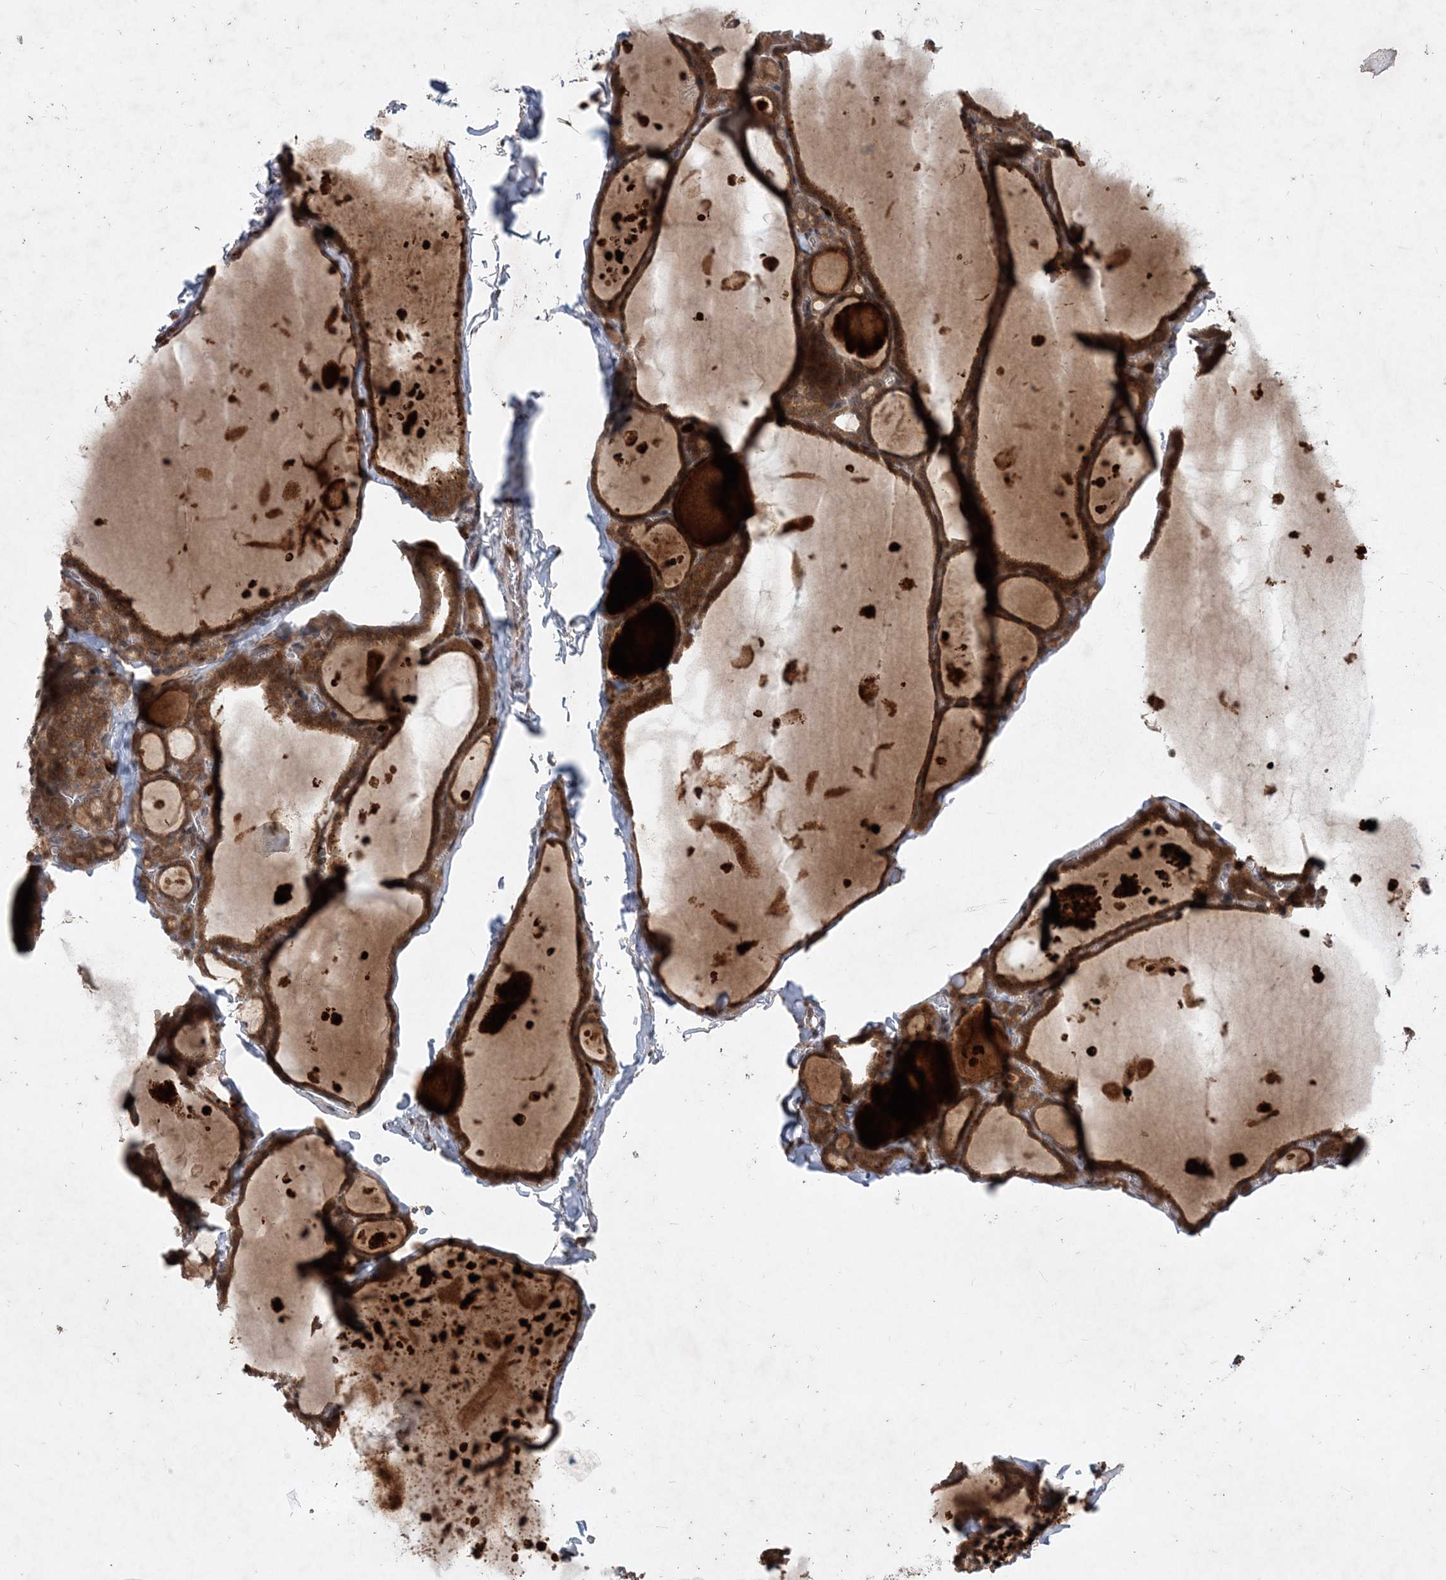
{"staining": {"intensity": "moderate", "quantity": ">75%", "location": "cytoplasmic/membranous"}, "tissue": "thyroid gland", "cell_type": "Glandular cells", "image_type": "normal", "snomed": [{"axis": "morphology", "description": "Normal tissue, NOS"}, {"axis": "topography", "description": "Thyroid gland"}], "caption": "Immunohistochemical staining of normal thyroid gland displays medium levels of moderate cytoplasmic/membranous expression in approximately >75% of glandular cells. The staining was performed using DAB (3,3'-diaminobenzidine) to visualize the protein expression in brown, while the nuclei were stained in blue with hematoxylin (Magnification: 20x).", "gene": "UBR3", "patient": {"sex": "male", "age": 56}}